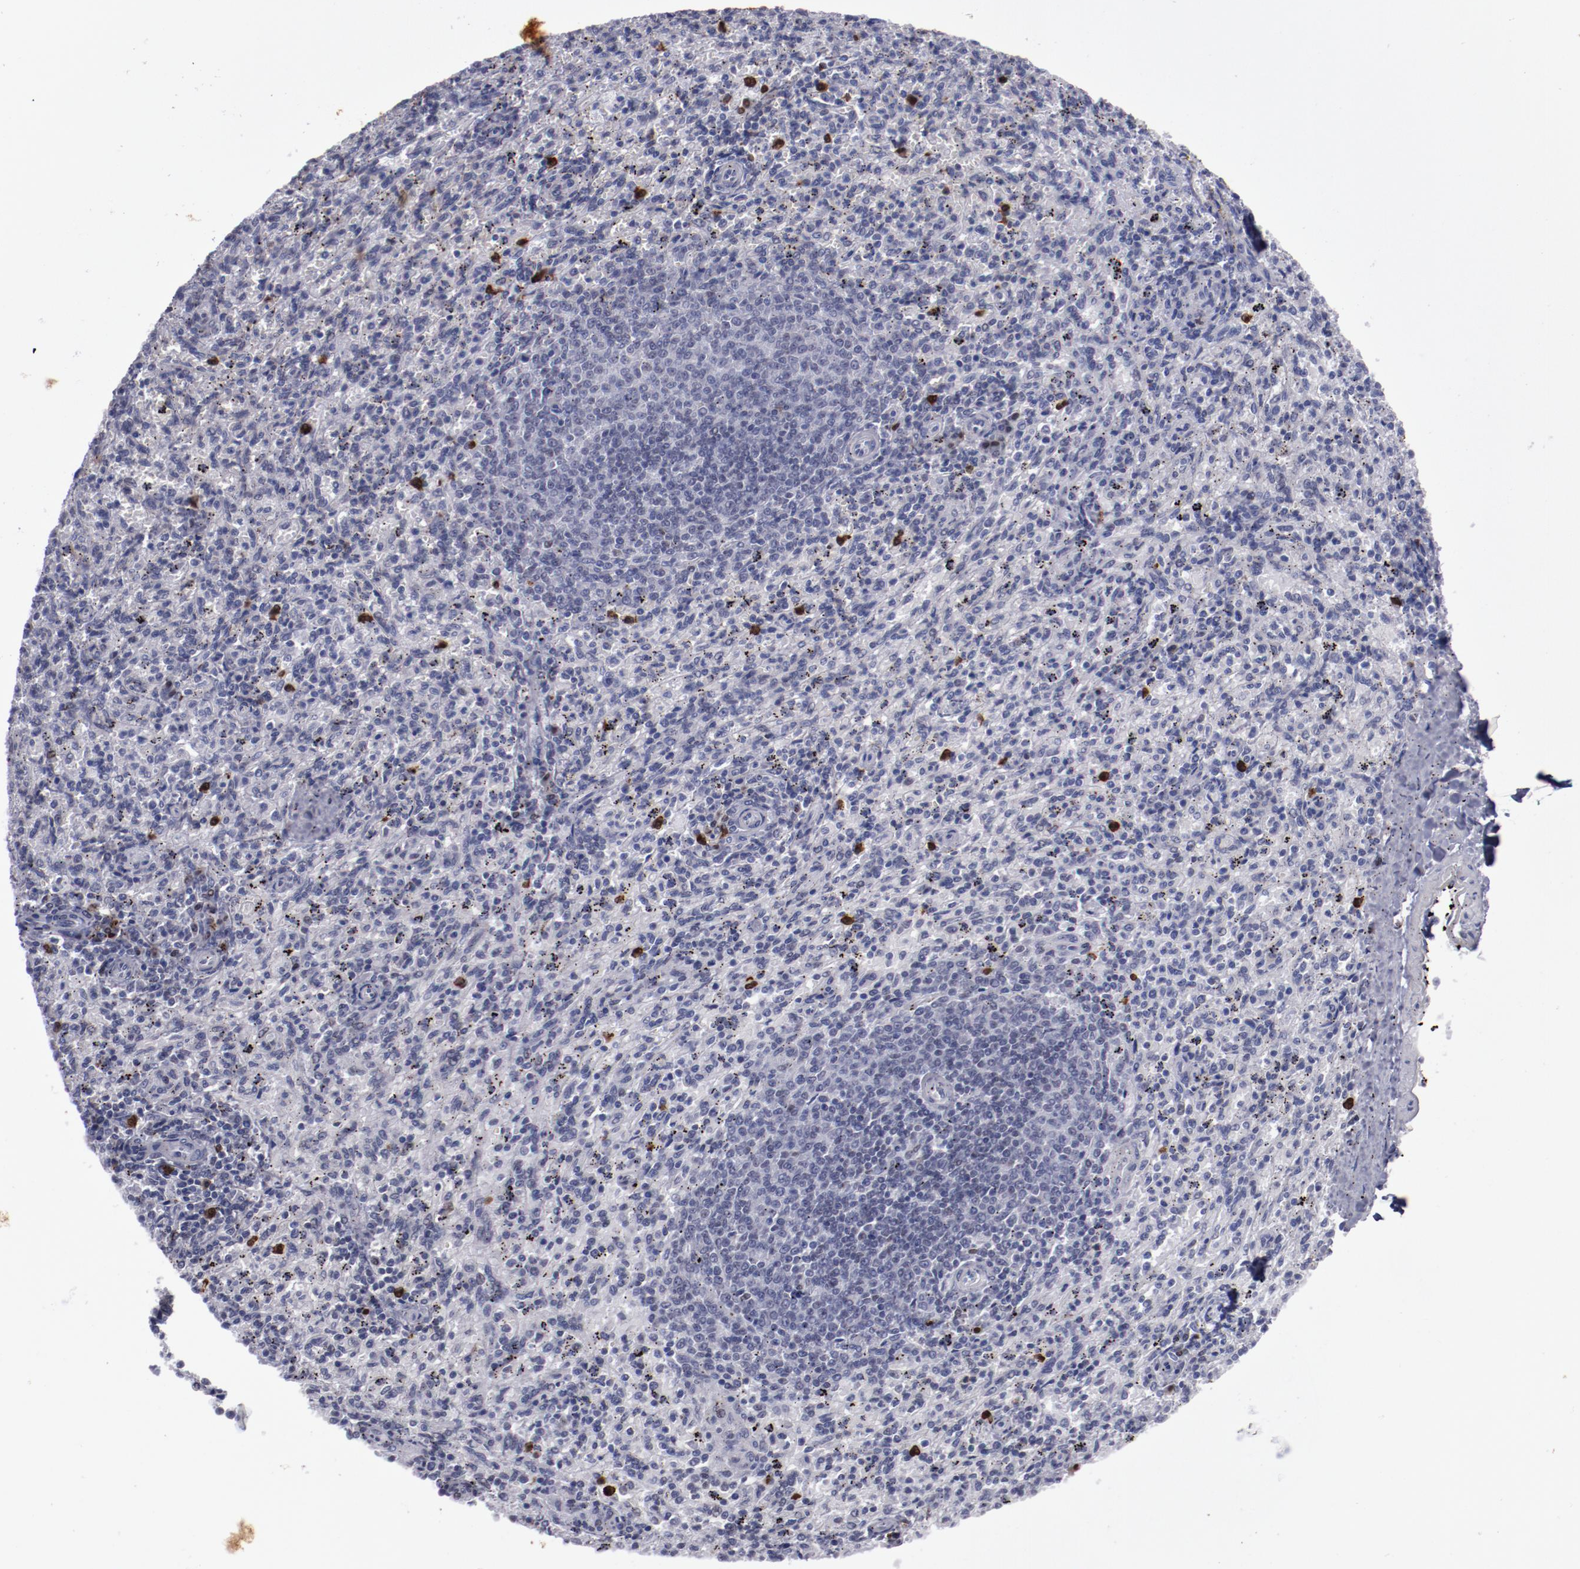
{"staining": {"intensity": "strong", "quantity": "<25%", "location": "nuclear"}, "tissue": "spleen", "cell_type": "Cells in red pulp", "image_type": "normal", "snomed": [{"axis": "morphology", "description": "Normal tissue, NOS"}, {"axis": "topography", "description": "Spleen"}], "caption": "Strong nuclear staining is identified in approximately <25% of cells in red pulp in benign spleen.", "gene": "IRF4", "patient": {"sex": "female", "age": 10}}